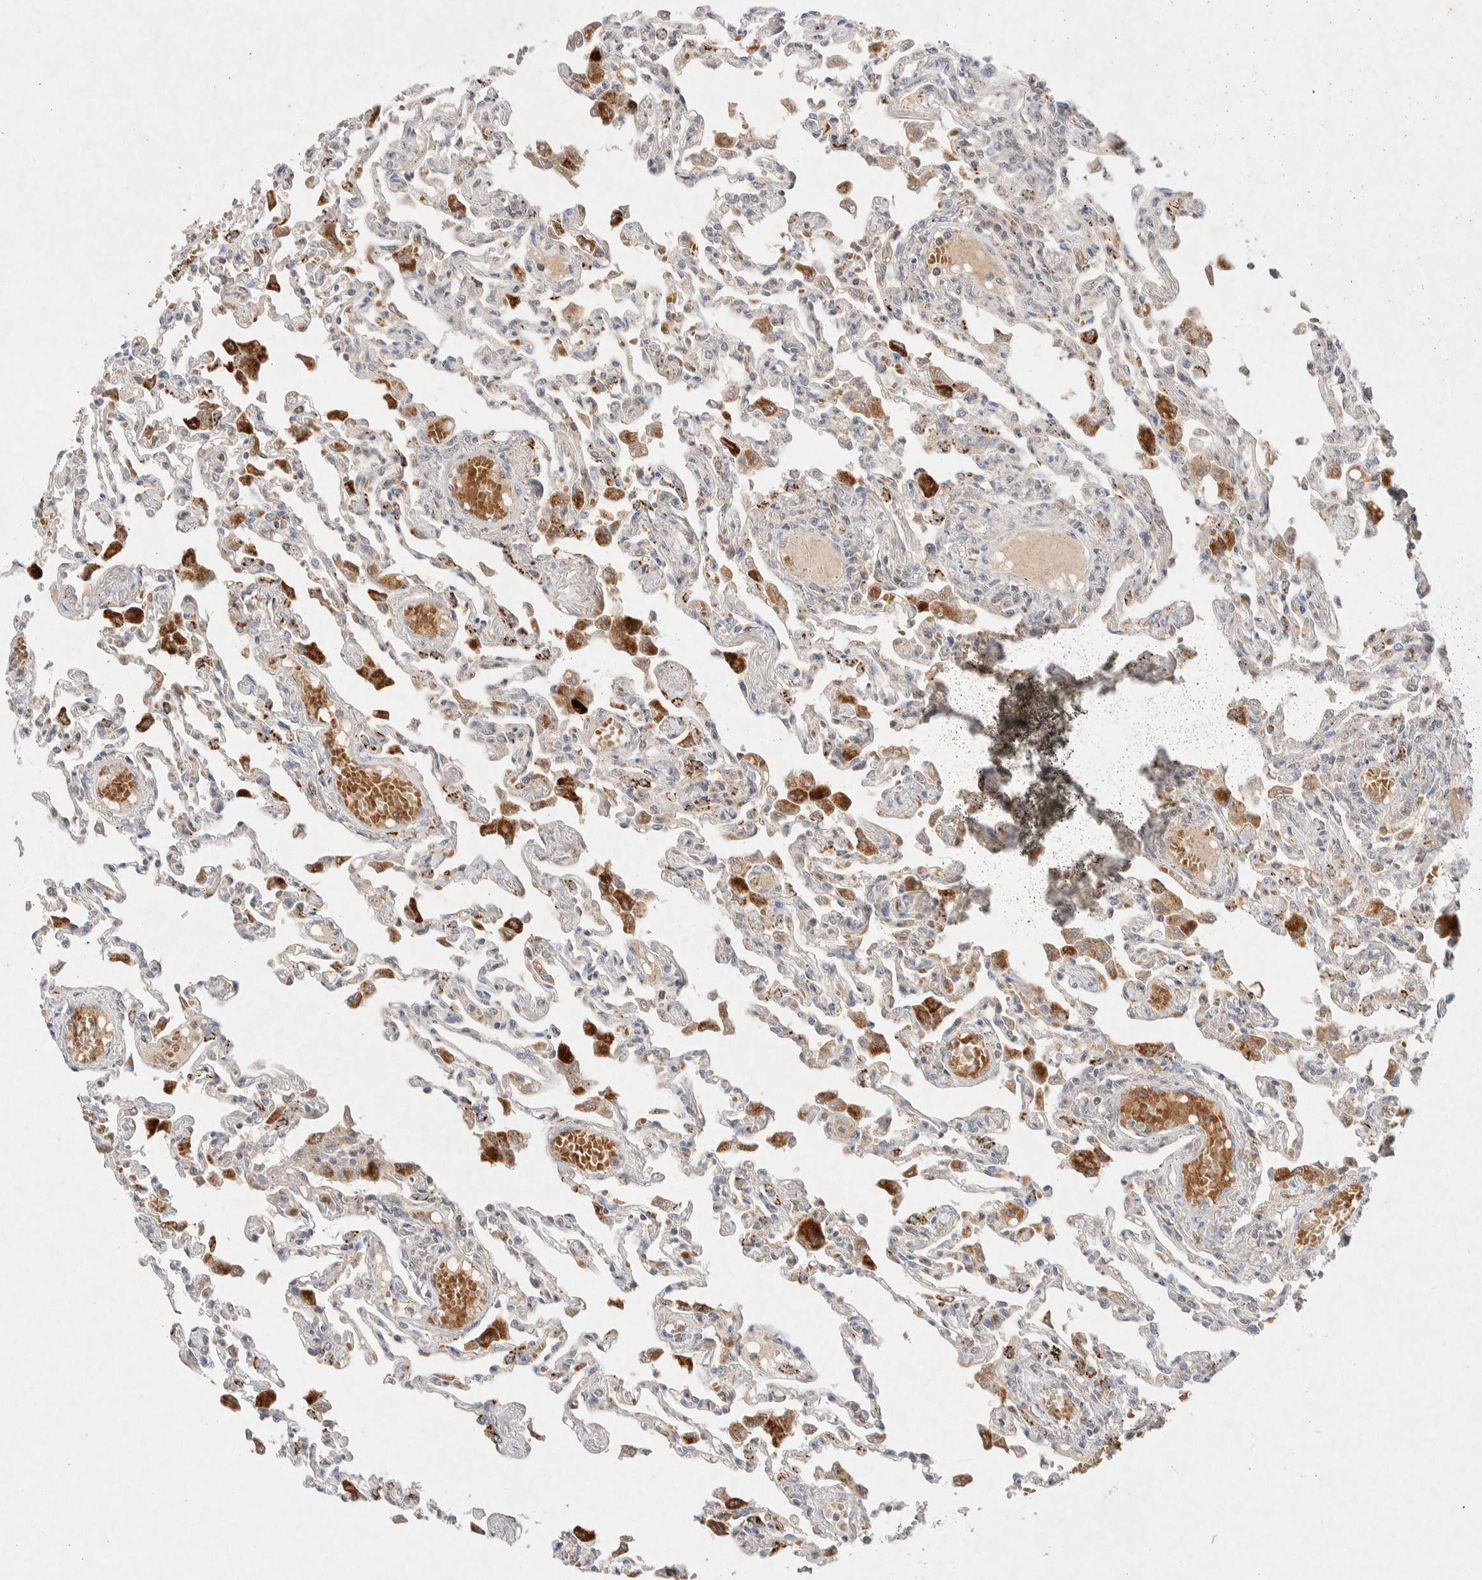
{"staining": {"intensity": "weak", "quantity": "<25%", "location": "cytoplasmic/membranous"}, "tissue": "lung", "cell_type": "Alveolar cells", "image_type": "normal", "snomed": [{"axis": "morphology", "description": "Normal tissue, NOS"}, {"axis": "topography", "description": "Bronchus"}, {"axis": "topography", "description": "Lung"}], "caption": "This is an immunohistochemistry photomicrograph of normal human lung. There is no staining in alveolar cells.", "gene": "GNAI1", "patient": {"sex": "female", "age": 49}}